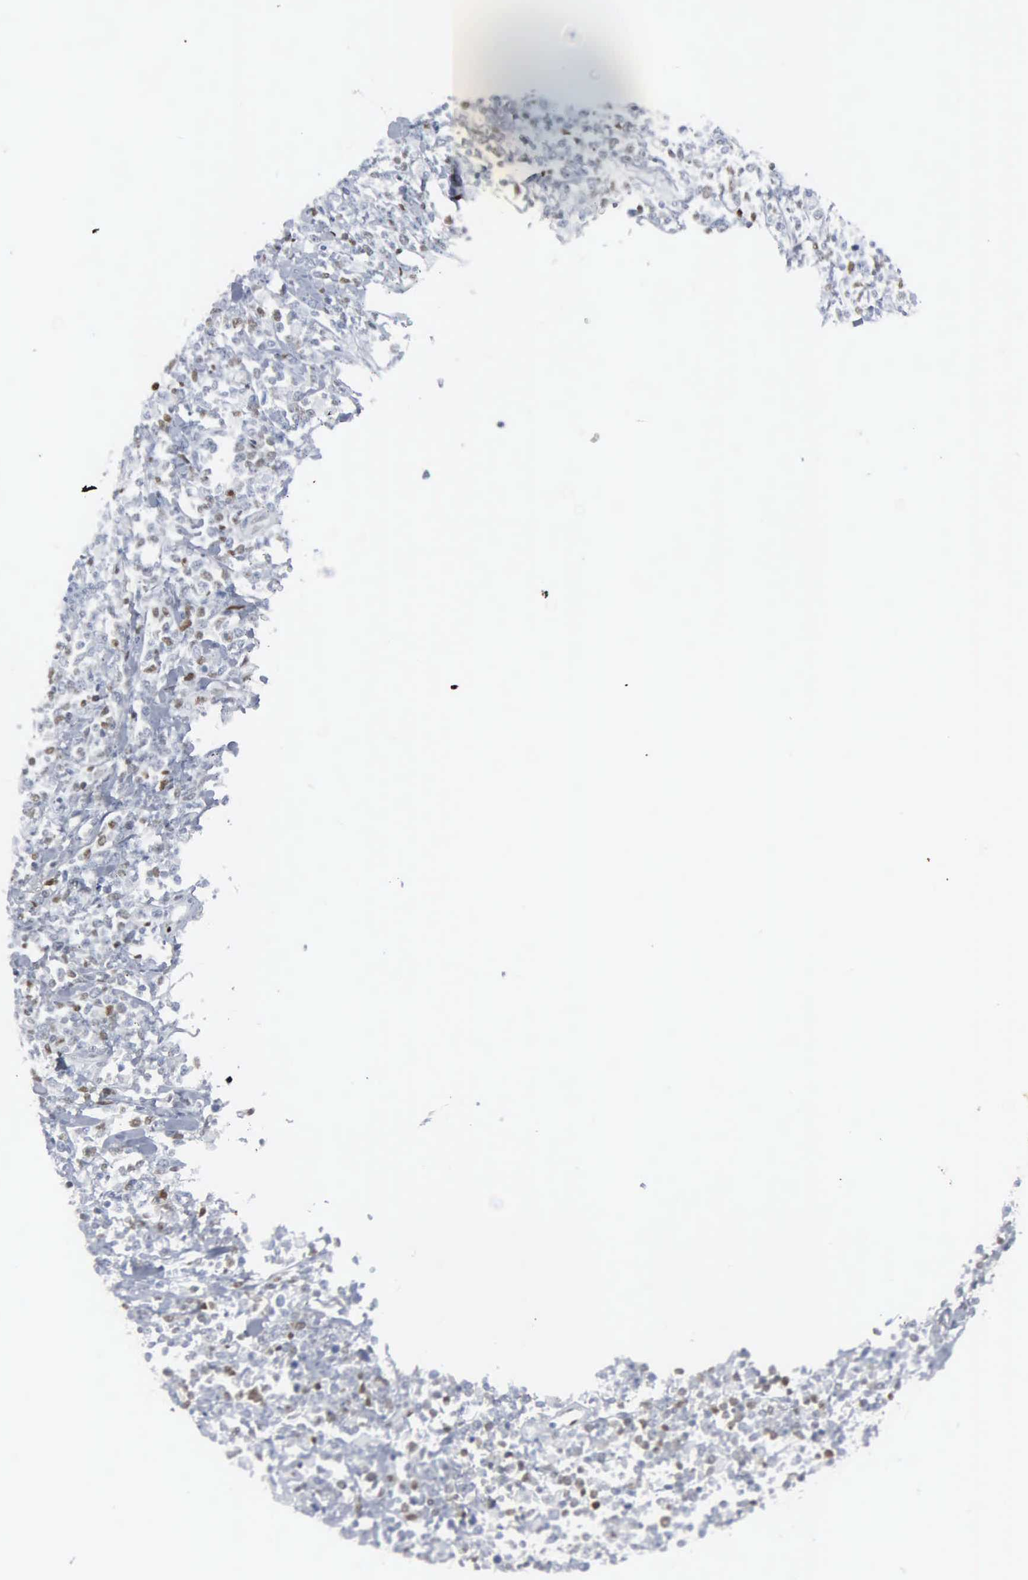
{"staining": {"intensity": "weak", "quantity": "<25%", "location": "nuclear"}, "tissue": "lymphoma", "cell_type": "Tumor cells", "image_type": "cancer", "snomed": [{"axis": "morphology", "description": "Malignant lymphoma, non-Hodgkin's type, High grade"}, {"axis": "topography", "description": "Colon"}], "caption": "Lymphoma stained for a protein using IHC shows no staining tumor cells.", "gene": "CCND3", "patient": {"sex": "male", "age": 82}}